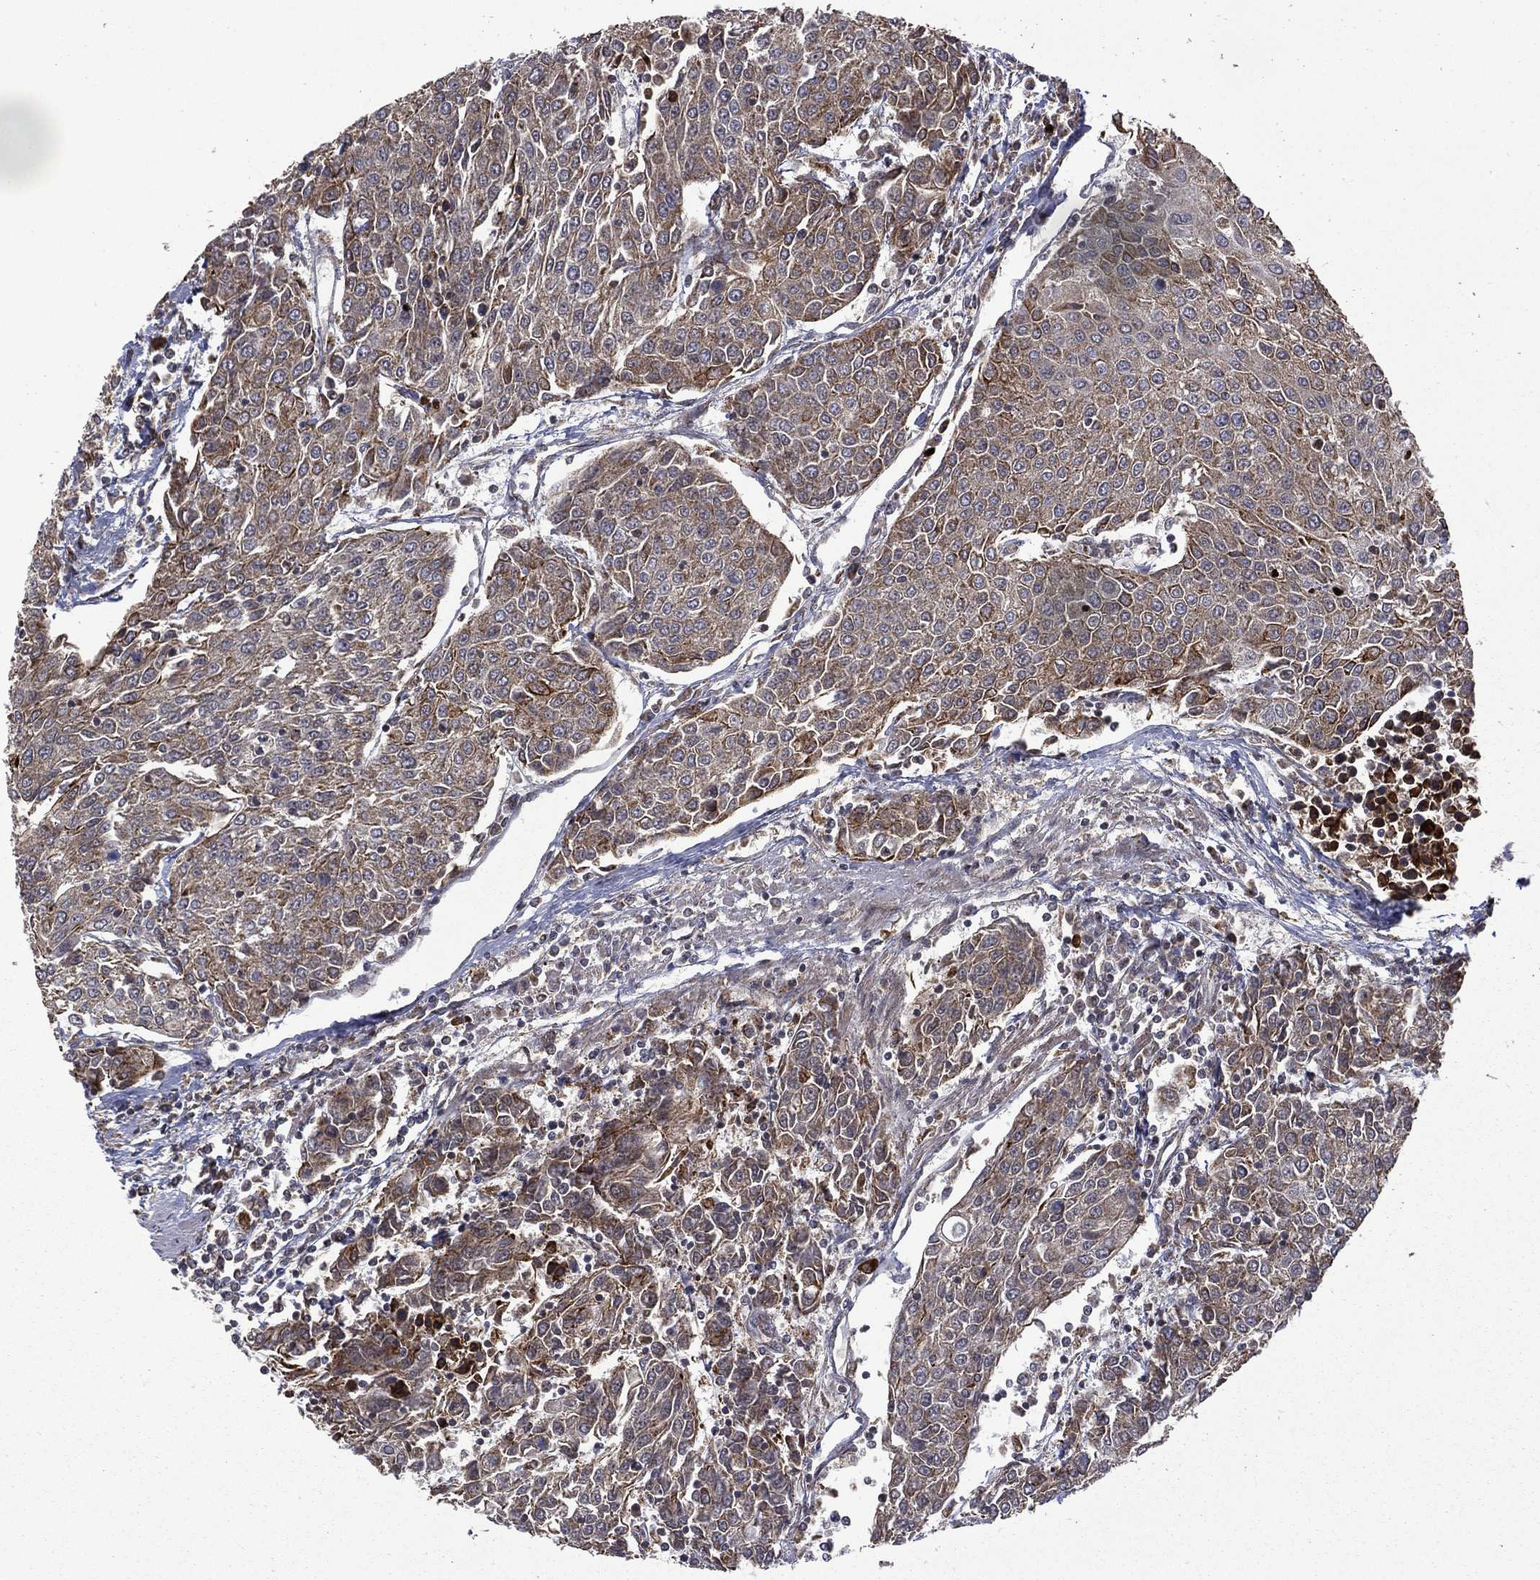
{"staining": {"intensity": "weak", "quantity": "25%-75%", "location": "cytoplasmic/membranous"}, "tissue": "urothelial cancer", "cell_type": "Tumor cells", "image_type": "cancer", "snomed": [{"axis": "morphology", "description": "Urothelial carcinoma, High grade"}, {"axis": "topography", "description": "Urinary bladder"}], "caption": "This is a photomicrograph of immunohistochemistry staining of urothelial cancer, which shows weak staining in the cytoplasmic/membranous of tumor cells.", "gene": "GIMAP6", "patient": {"sex": "female", "age": 85}}